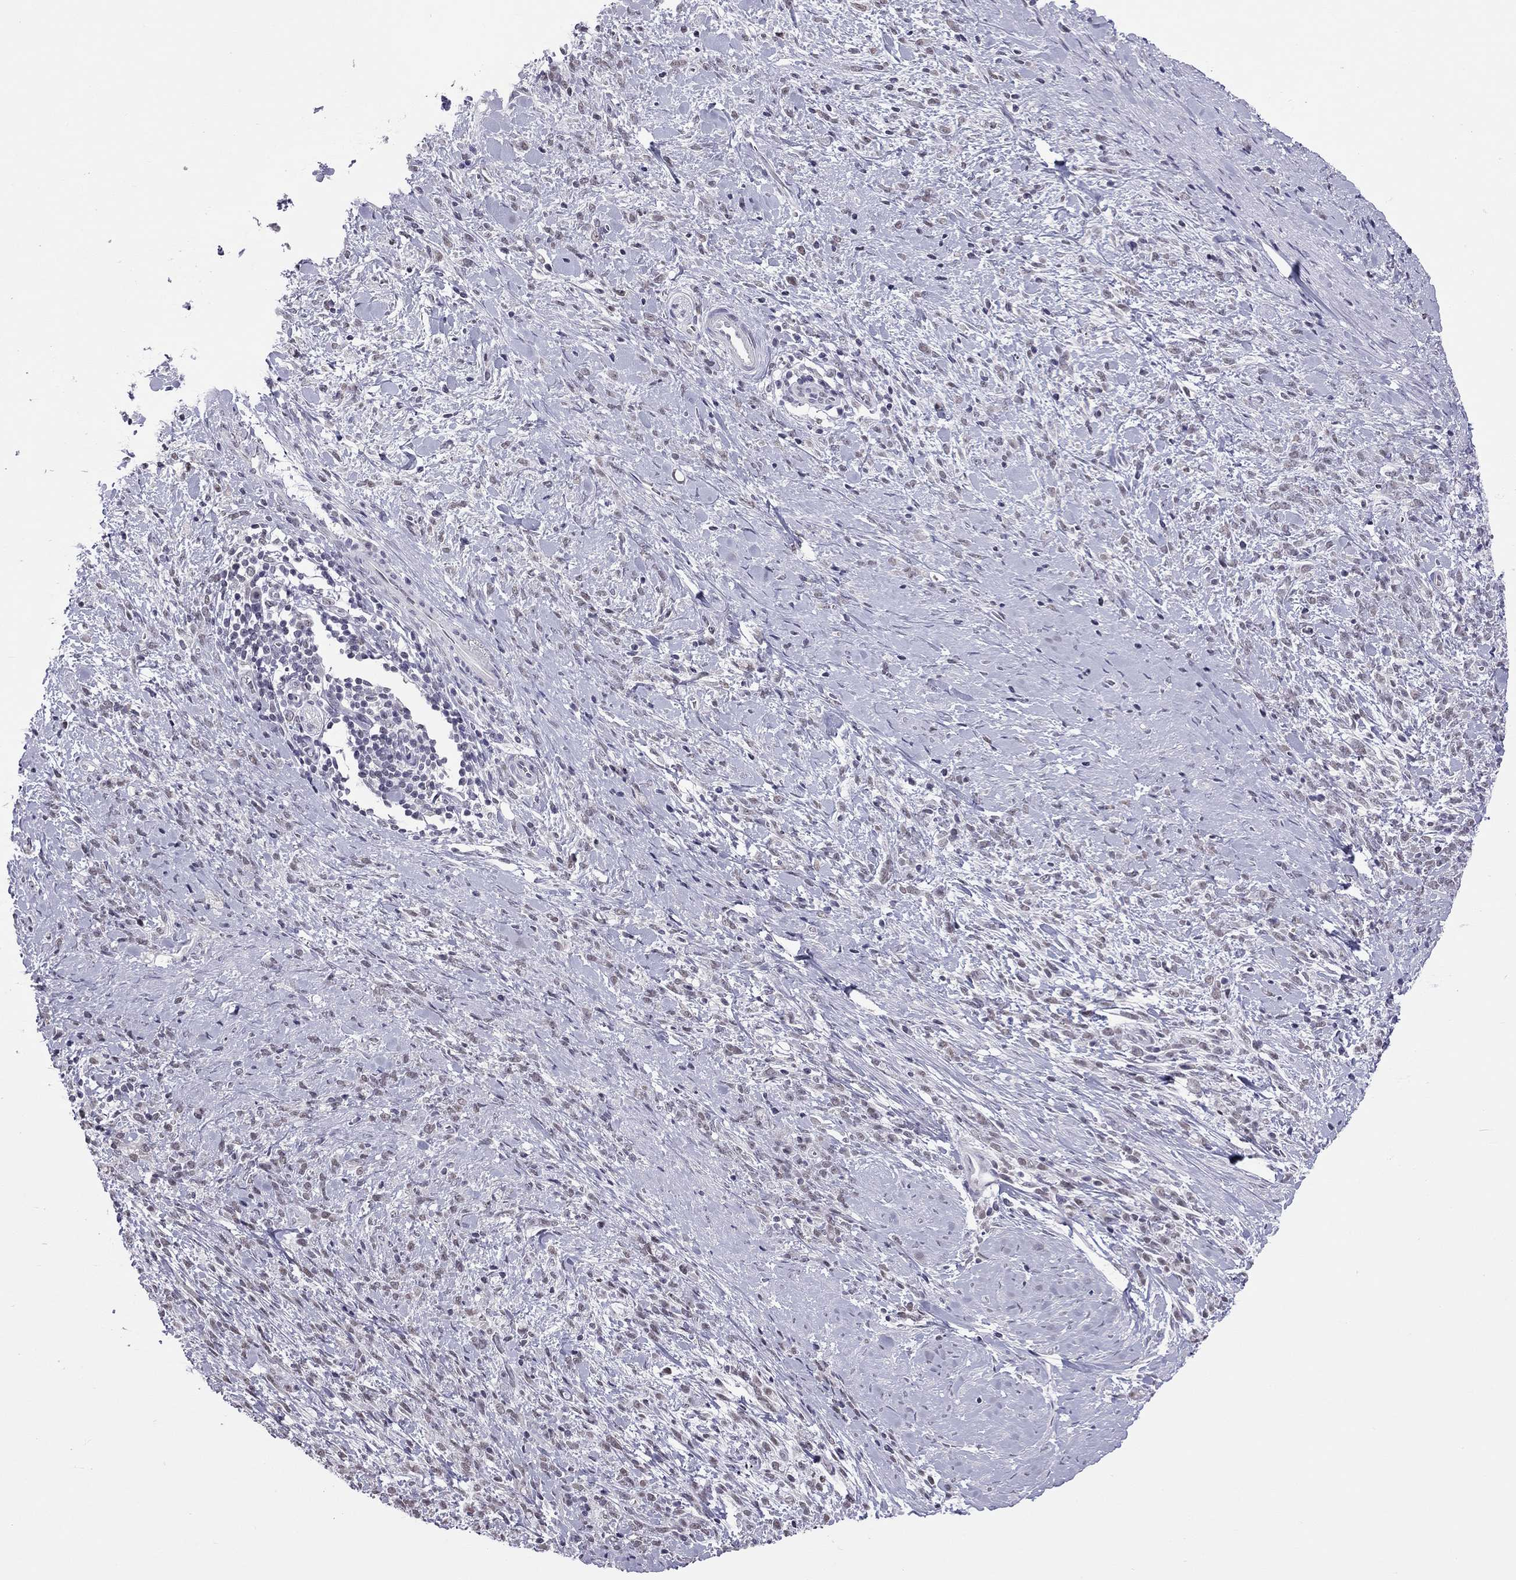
{"staining": {"intensity": "negative", "quantity": "none", "location": "none"}, "tissue": "stomach cancer", "cell_type": "Tumor cells", "image_type": "cancer", "snomed": [{"axis": "morphology", "description": "Adenocarcinoma, NOS"}, {"axis": "topography", "description": "Stomach"}], "caption": "Human stomach cancer (adenocarcinoma) stained for a protein using IHC exhibits no positivity in tumor cells.", "gene": "PPP1R3A", "patient": {"sex": "female", "age": 57}}